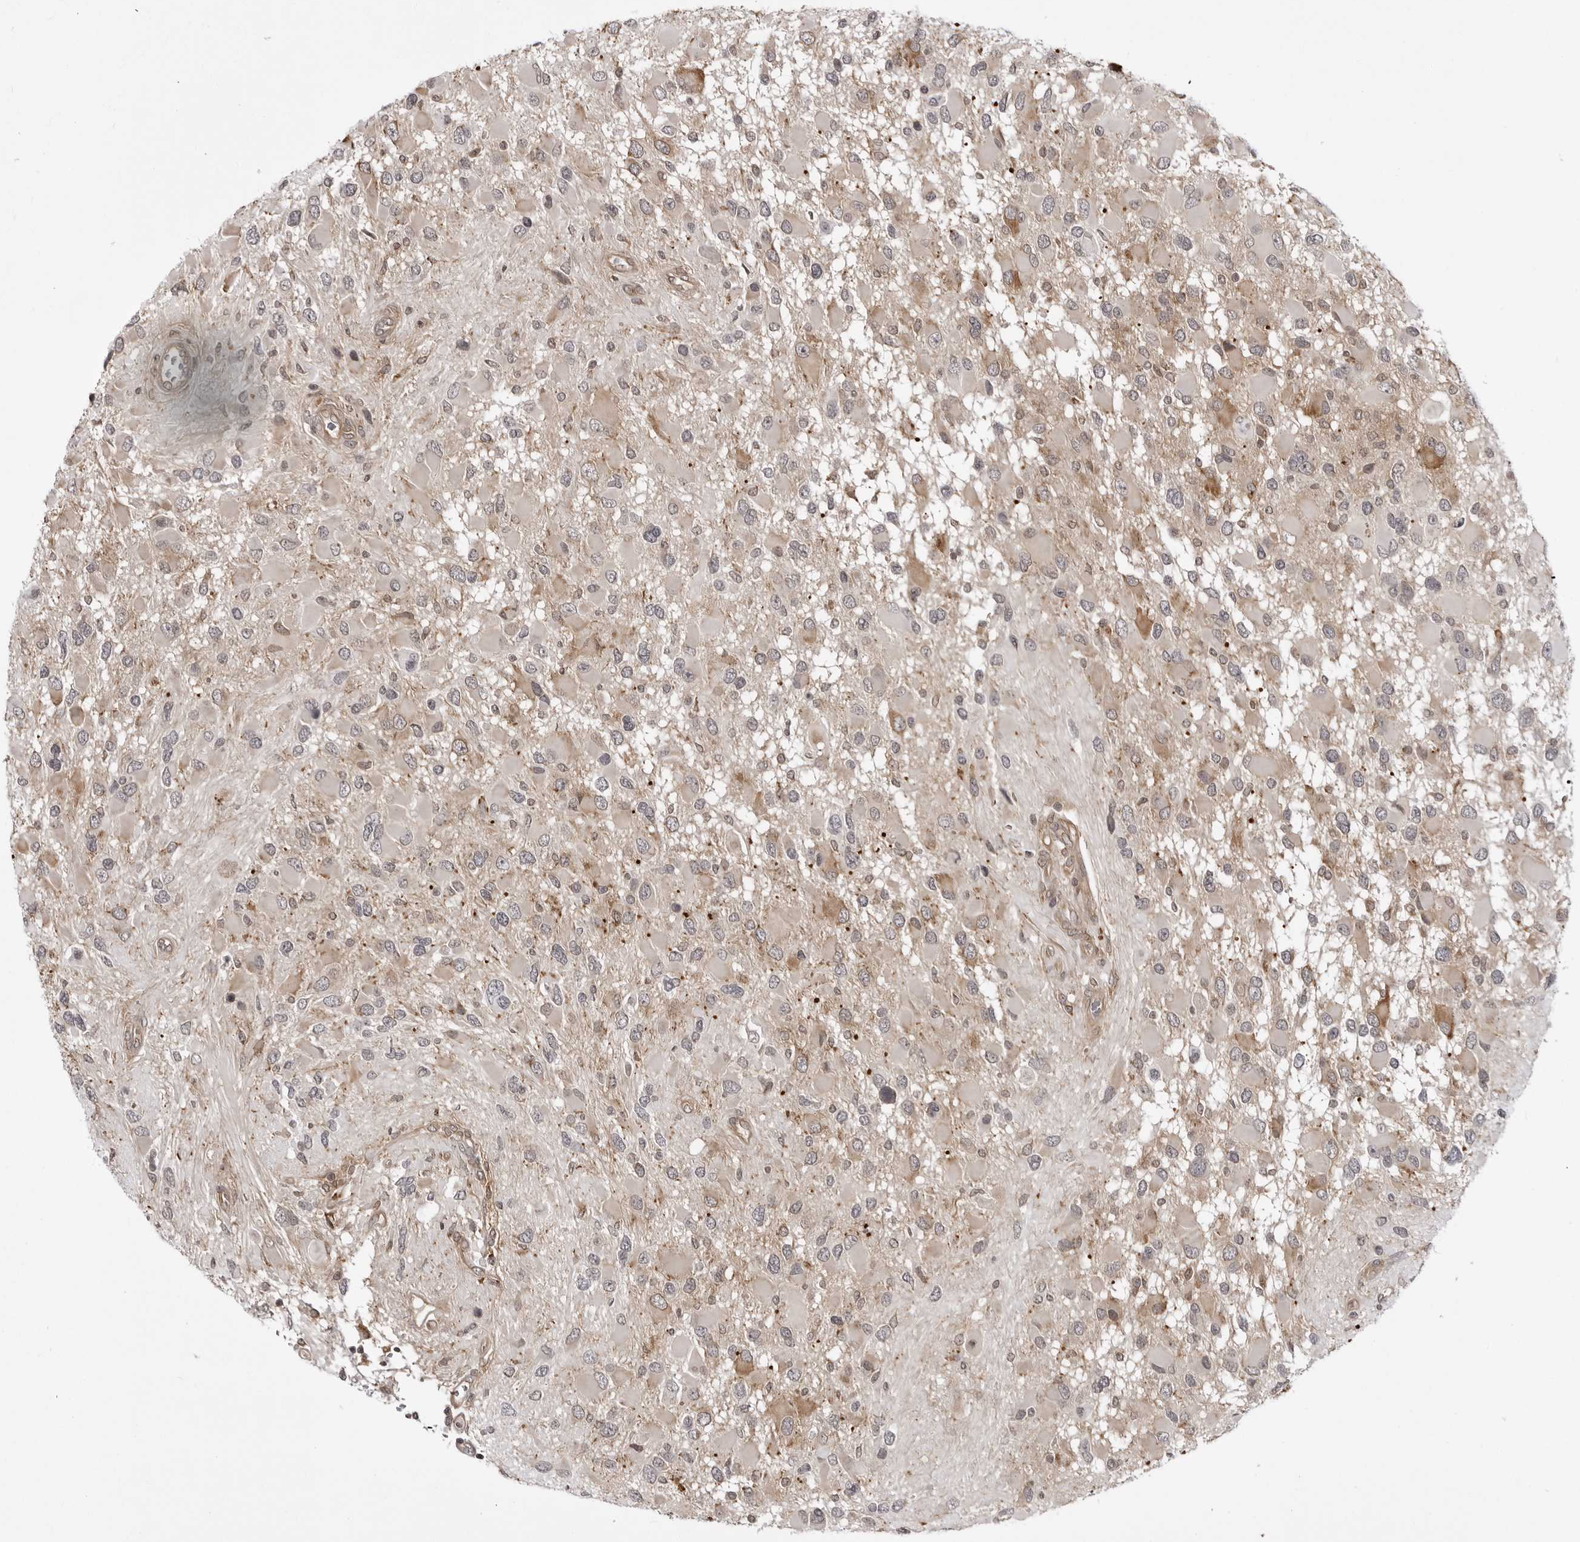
{"staining": {"intensity": "weak", "quantity": "<25%", "location": "cytoplasmic/membranous"}, "tissue": "glioma", "cell_type": "Tumor cells", "image_type": "cancer", "snomed": [{"axis": "morphology", "description": "Glioma, malignant, High grade"}, {"axis": "topography", "description": "Brain"}], "caption": "This is an immunohistochemistry histopathology image of glioma. There is no positivity in tumor cells.", "gene": "USP43", "patient": {"sex": "male", "age": 53}}